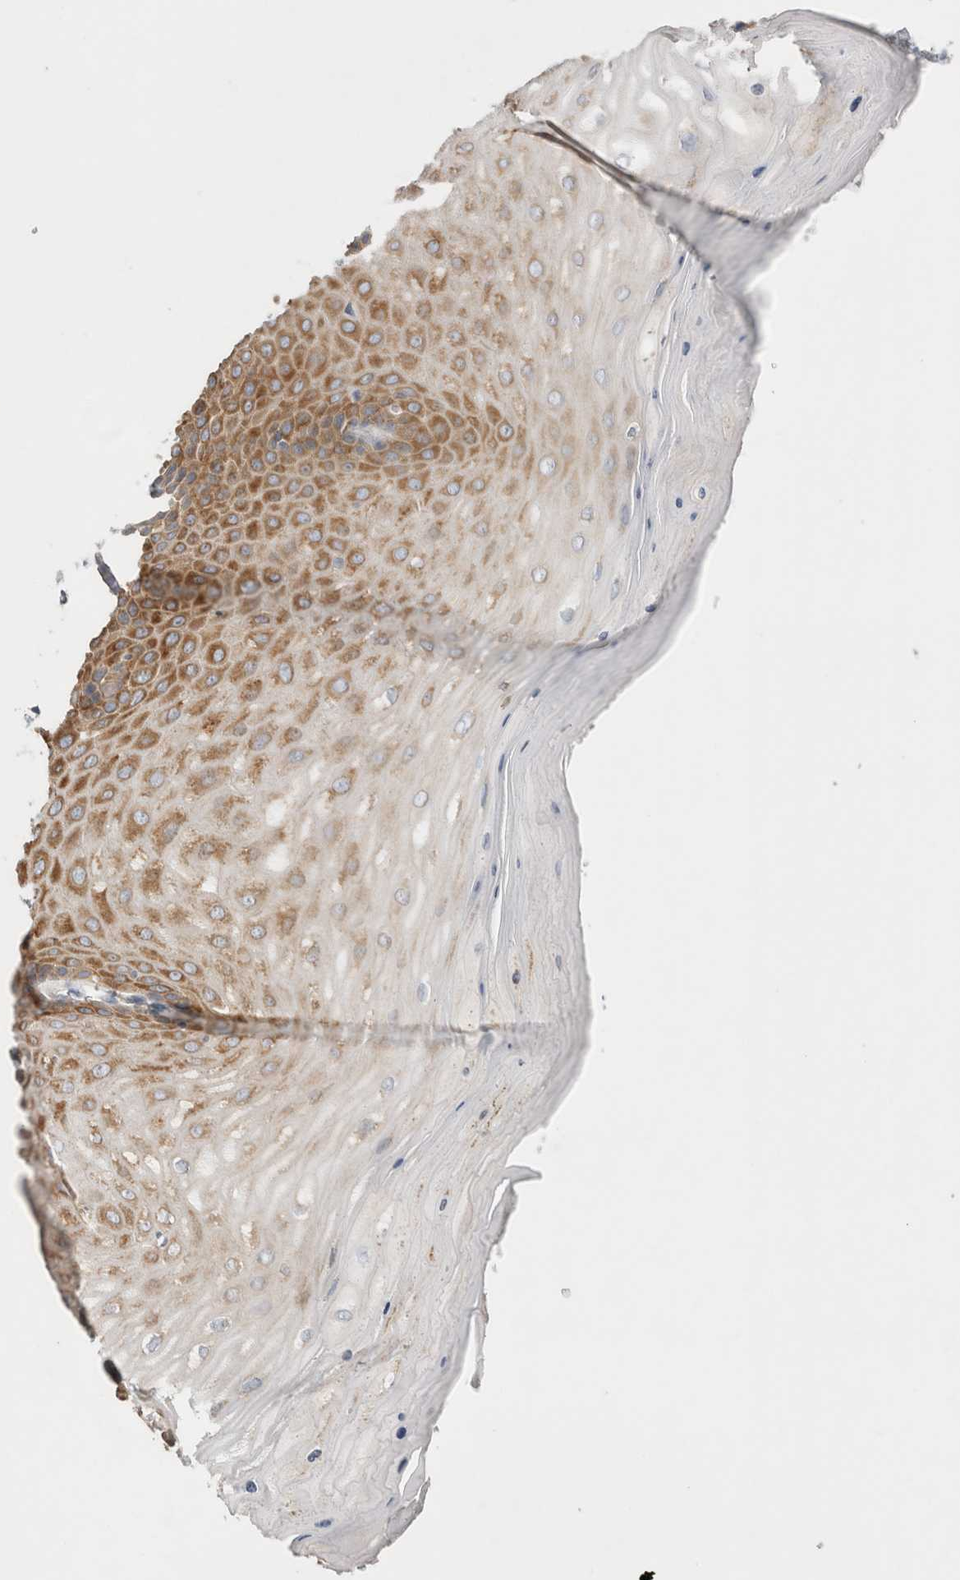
{"staining": {"intensity": "weak", "quantity": "25%-75%", "location": "cytoplasmic/membranous"}, "tissue": "cervix", "cell_type": "Glandular cells", "image_type": "normal", "snomed": [{"axis": "morphology", "description": "Normal tissue, NOS"}, {"axis": "topography", "description": "Cervix"}], "caption": "Protein expression by immunohistochemistry (IHC) exhibits weak cytoplasmic/membranous staining in about 25%-75% of glandular cells in normal cervix. The protein of interest is stained brown, and the nuclei are stained in blue (DAB (3,3'-diaminobenzidine) IHC with brightfield microscopy, high magnification).", "gene": "ZNF23", "patient": {"sex": "female", "age": 55}}